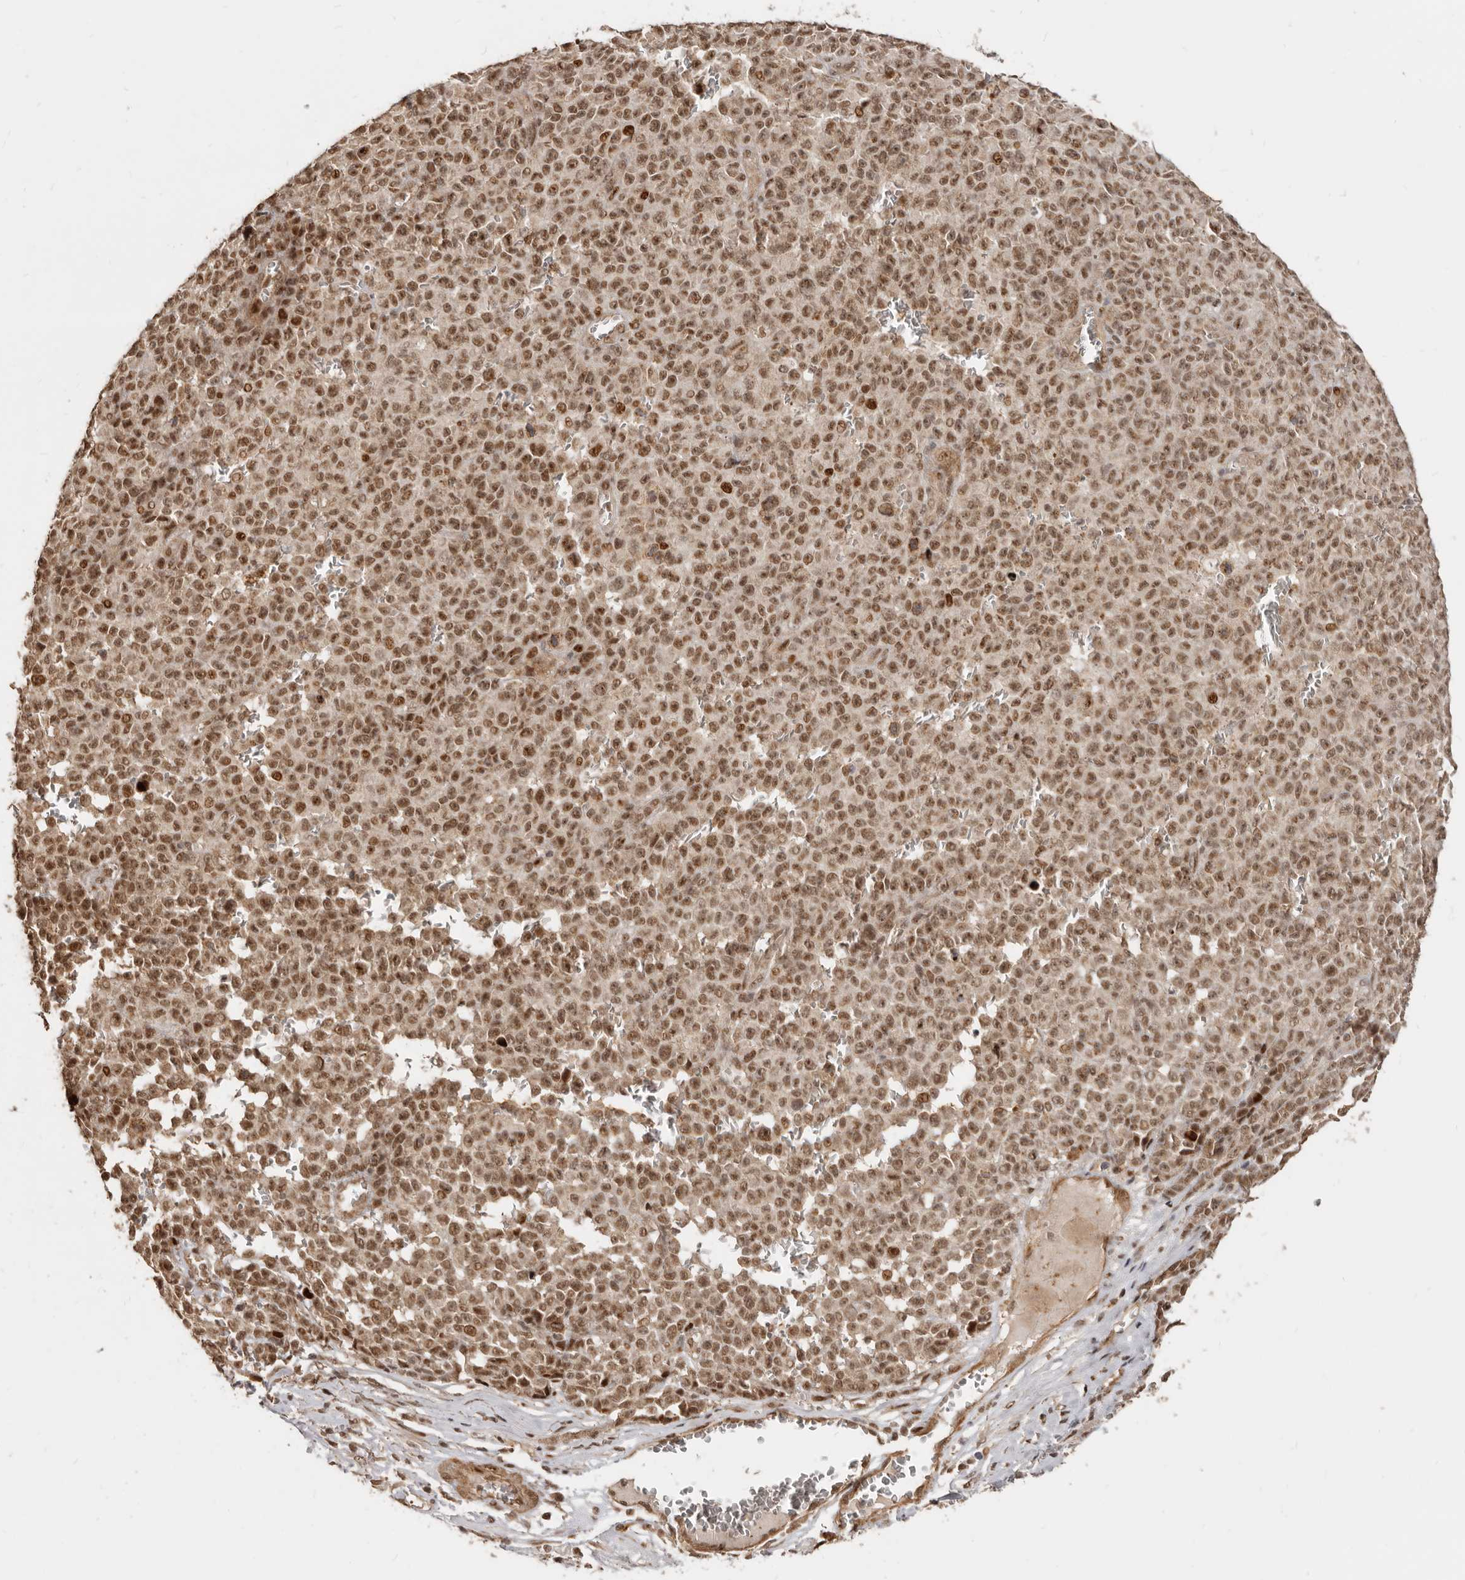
{"staining": {"intensity": "moderate", "quantity": ">75%", "location": "nuclear"}, "tissue": "melanoma", "cell_type": "Tumor cells", "image_type": "cancer", "snomed": [{"axis": "morphology", "description": "Malignant melanoma, NOS"}, {"axis": "topography", "description": "Skin"}], "caption": "This is an image of immunohistochemistry (IHC) staining of melanoma, which shows moderate staining in the nuclear of tumor cells.", "gene": "GPBP1L1", "patient": {"sex": "female", "age": 82}}